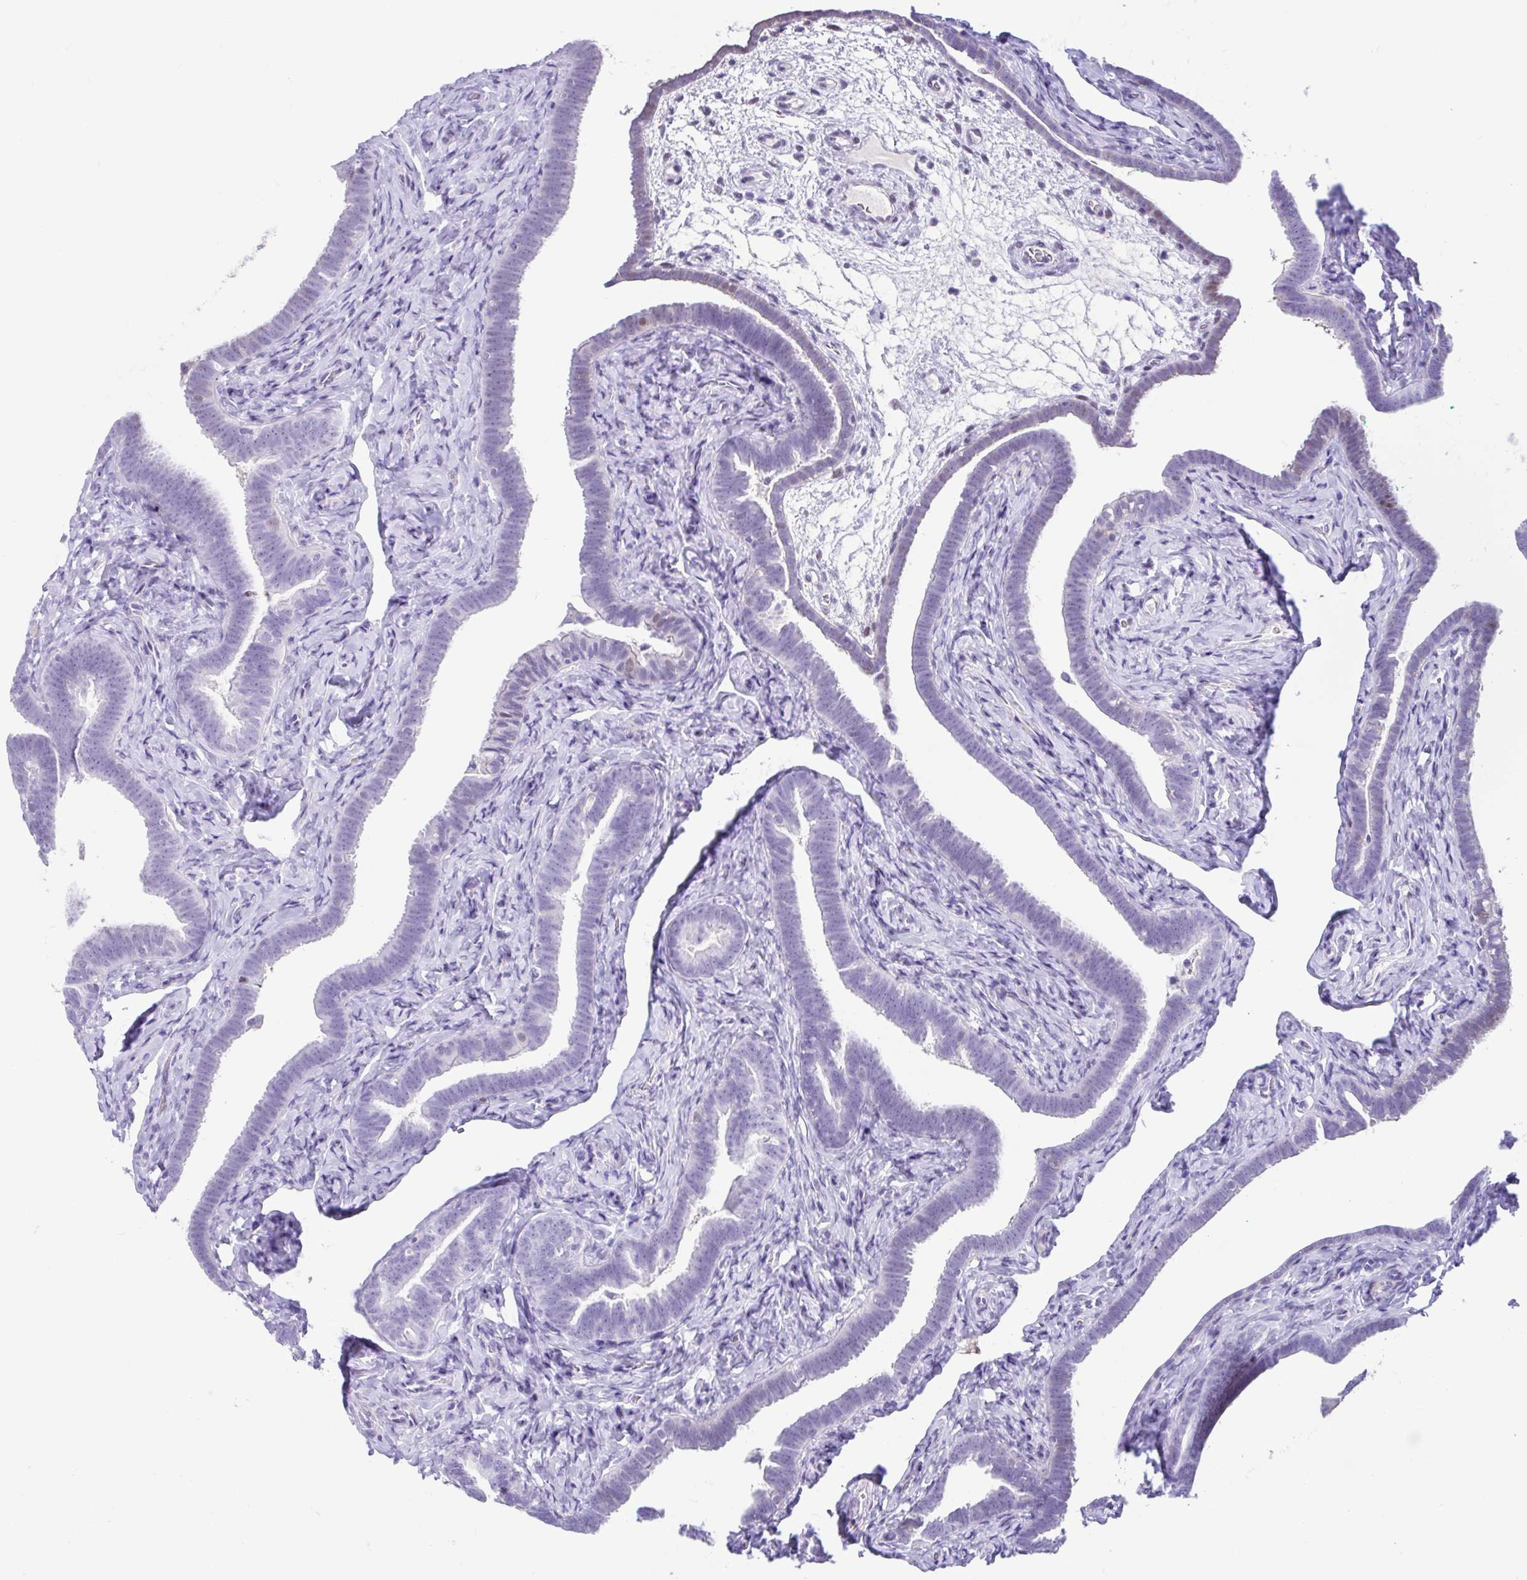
{"staining": {"intensity": "negative", "quantity": "none", "location": "none"}, "tissue": "fallopian tube", "cell_type": "Glandular cells", "image_type": "normal", "snomed": [{"axis": "morphology", "description": "Normal tissue, NOS"}, {"axis": "topography", "description": "Fallopian tube"}], "caption": "Immunohistochemistry (IHC) image of normal fallopian tube: human fallopian tube stained with DAB (3,3'-diaminobenzidine) demonstrates no significant protein positivity in glandular cells.", "gene": "NHLH2", "patient": {"sex": "female", "age": 69}}